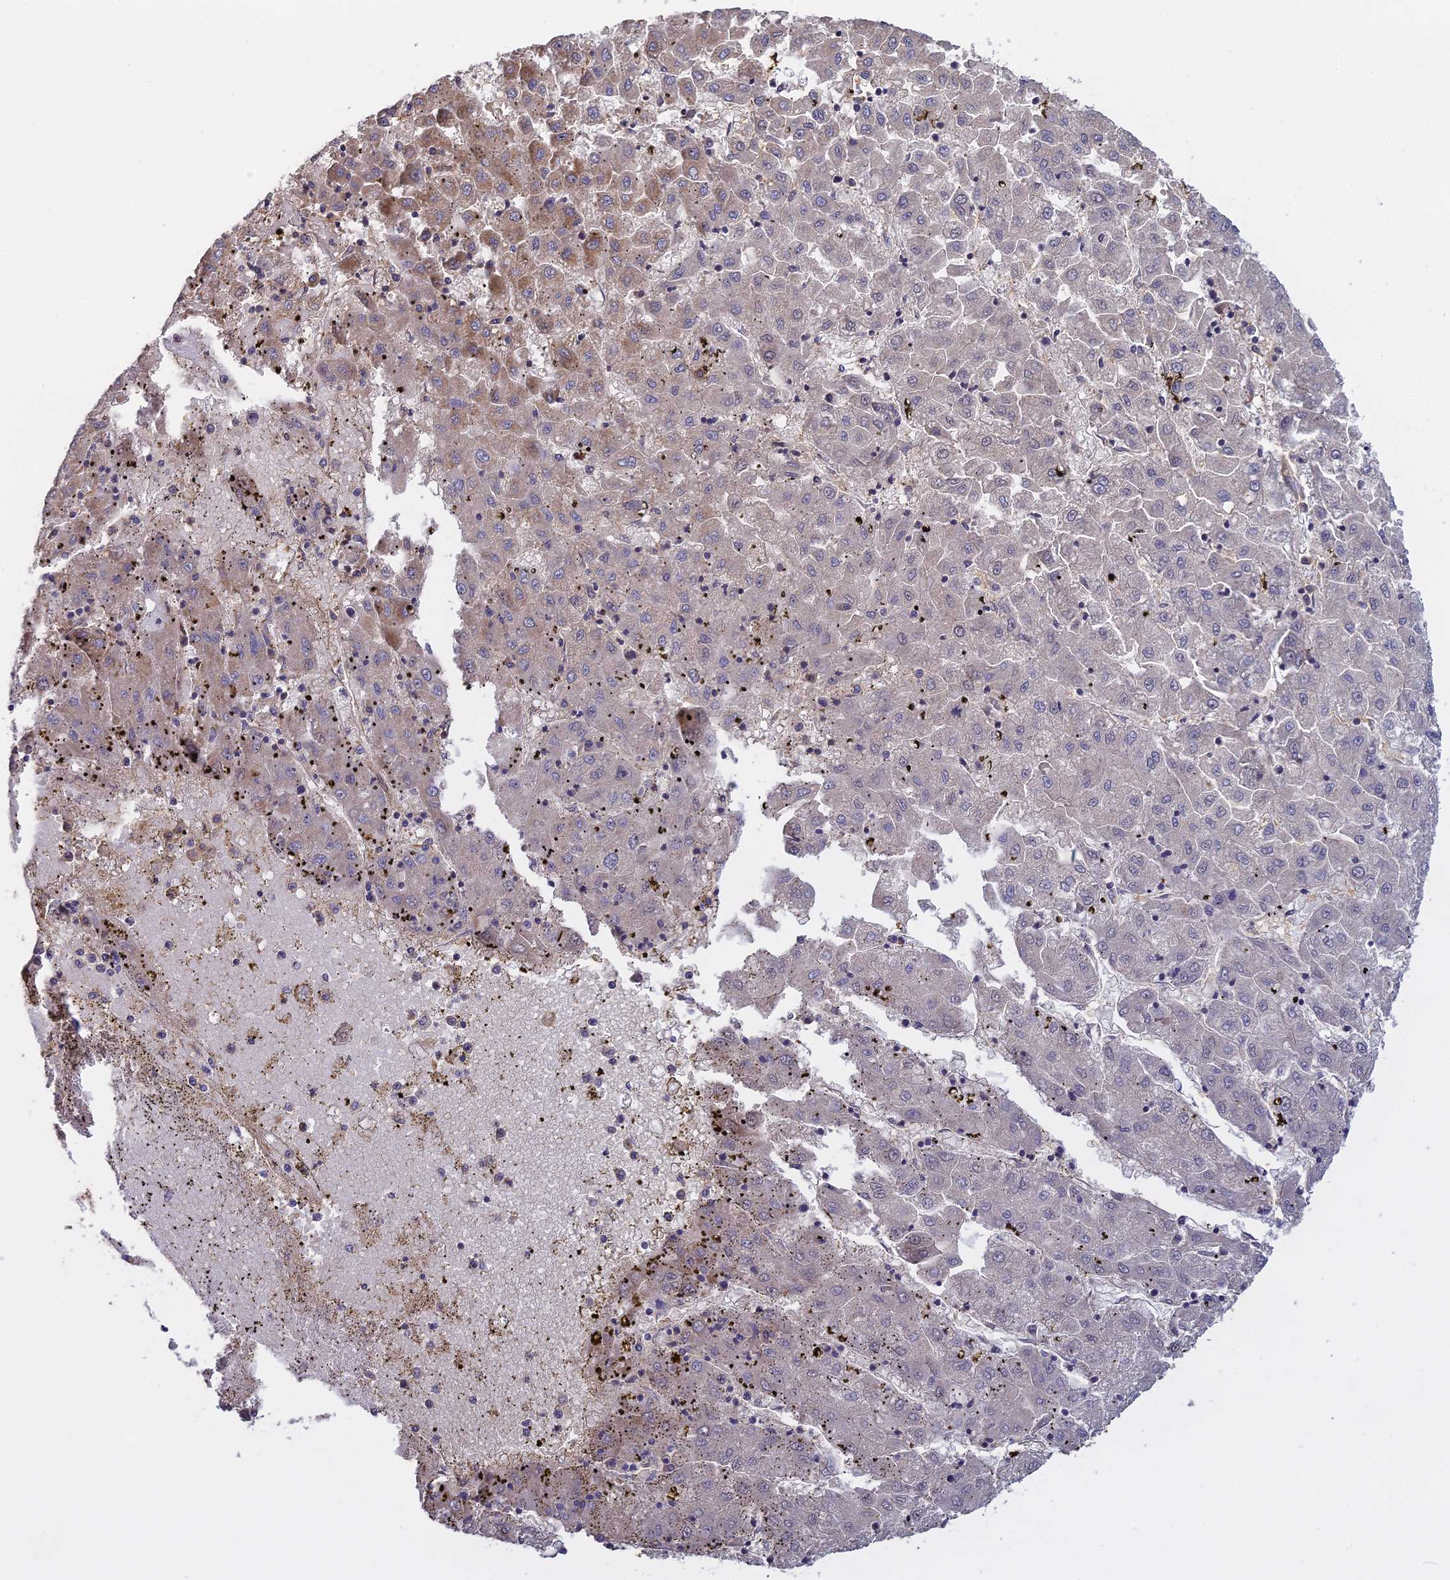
{"staining": {"intensity": "weak", "quantity": "<25%", "location": "cytoplasmic/membranous"}, "tissue": "liver cancer", "cell_type": "Tumor cells", "image_type": "cancer", "snomed": [{"axis": "morphology", "description": "Carcinoma, Hepatocellular, NOS"}, {"axis": "topography", "description": "Liver"}], "caption": "High magnification brightfield microscopy of liver cancer stained with DAB (3,3'-diaminobenzidine) (brown) and counterstained with hematoxylin (blue): tumor cells show no significant positivity.", "gene": "GALR2", "patient": {"sex": "male", "age": 72}}